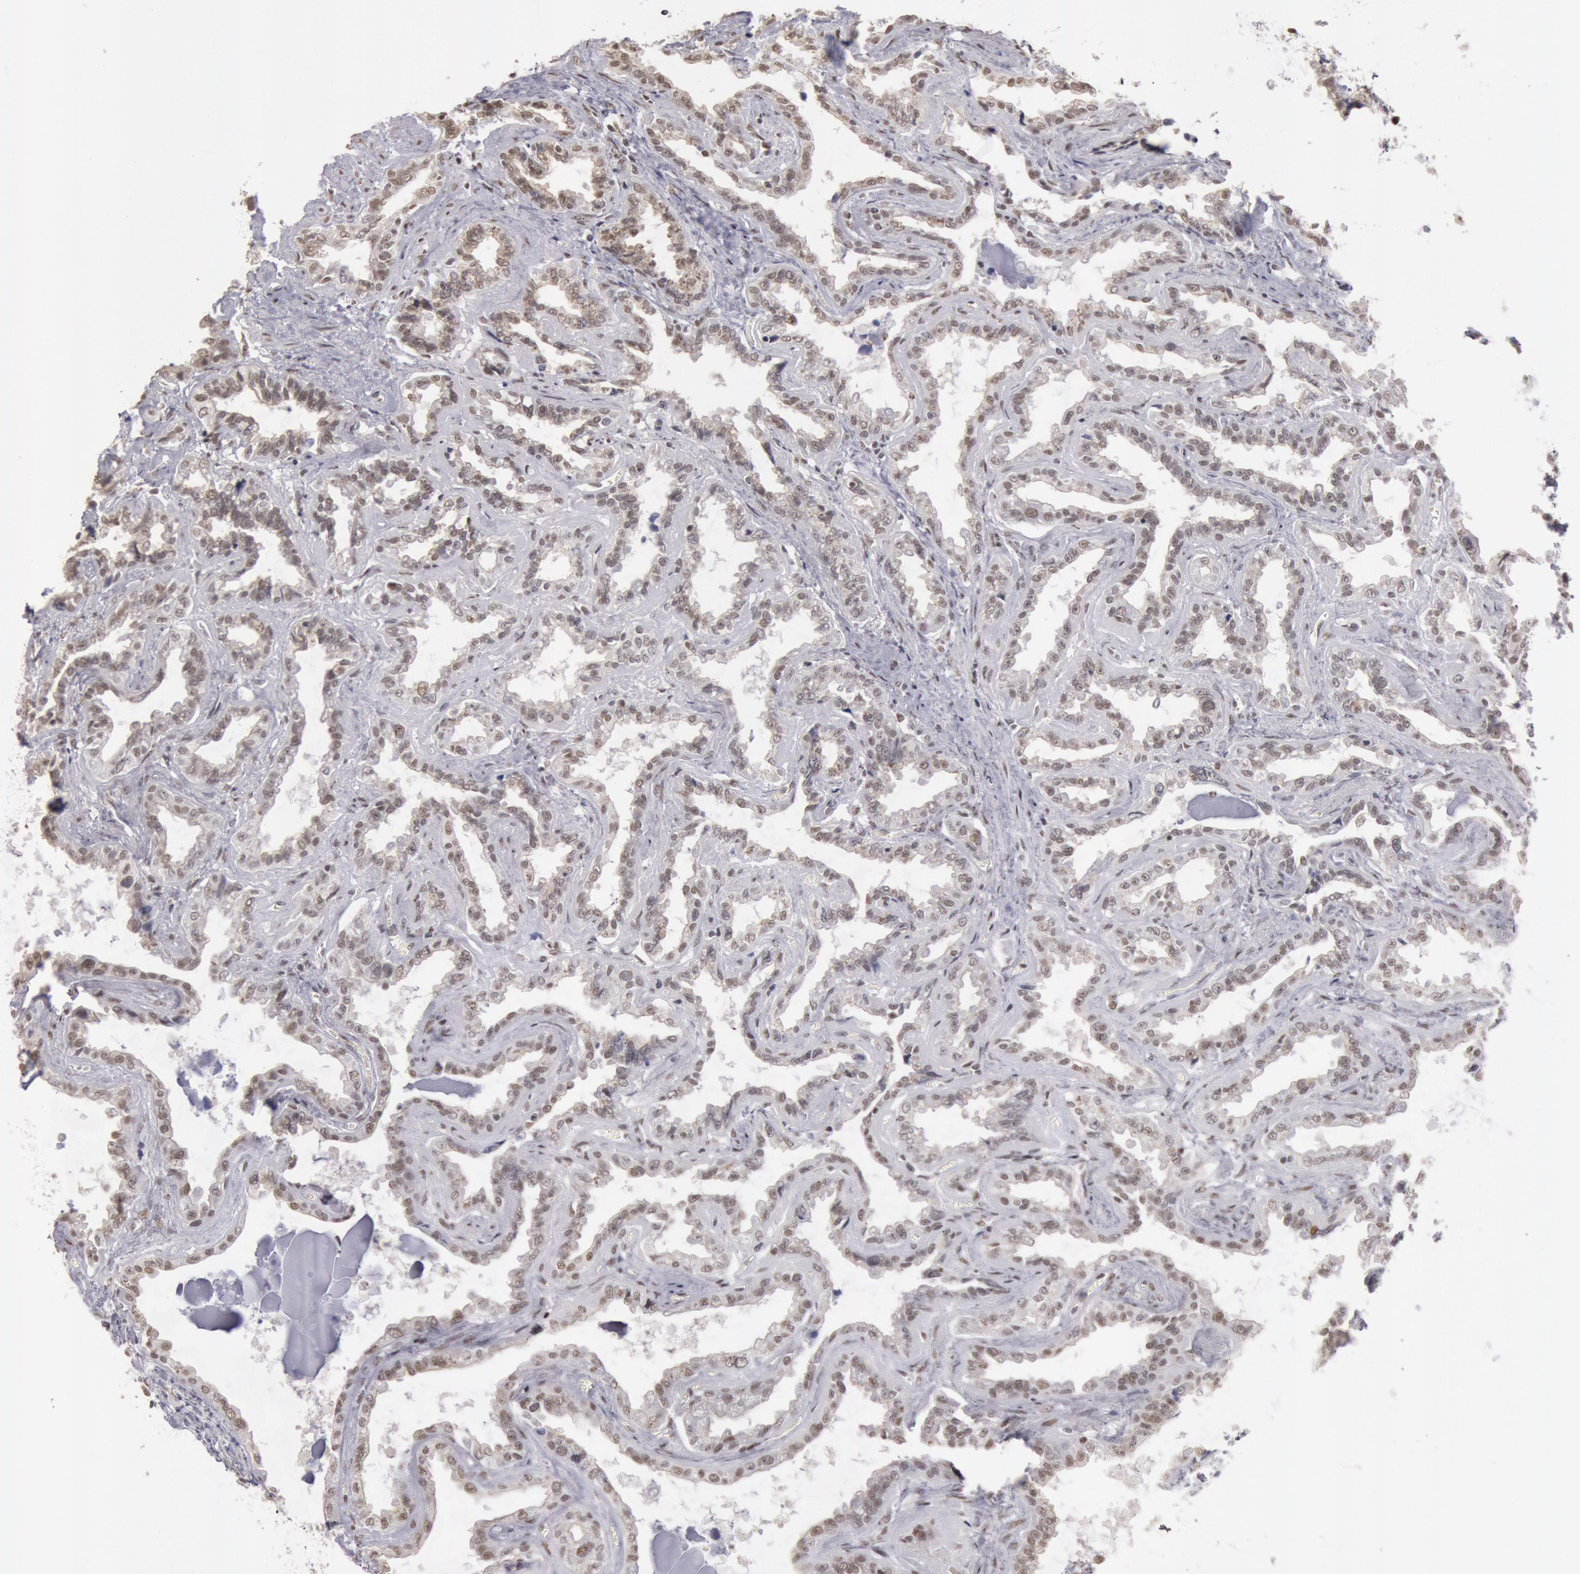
{"staining": {"intensity": "moderate", "quantity": ">75%", "location": "nuclear"}, "tissue": "seminal vesicle", "cell_type": "Glandular cells", "image_type": "normal", "snomed": [{"axis": "morphology", "description": "Normal tissue, NOS"}, {"axis": "morphology", "description": "Inflammation, NOS"}, {"axis": "topography", "description": "Urinary bladder"}, {"axis": "topography", "description": "Prostate"}, {"axis": "topography", "description": "Seminal veicle"}], "caption": "High-power microscopy captured an IHC histopathology image of normal seminal vesicle, revealing moderate nuclear expression in approximately >75% of glandular cells.", "gene": "ESS2", "patient": {"sex": "male", "age": 82}}